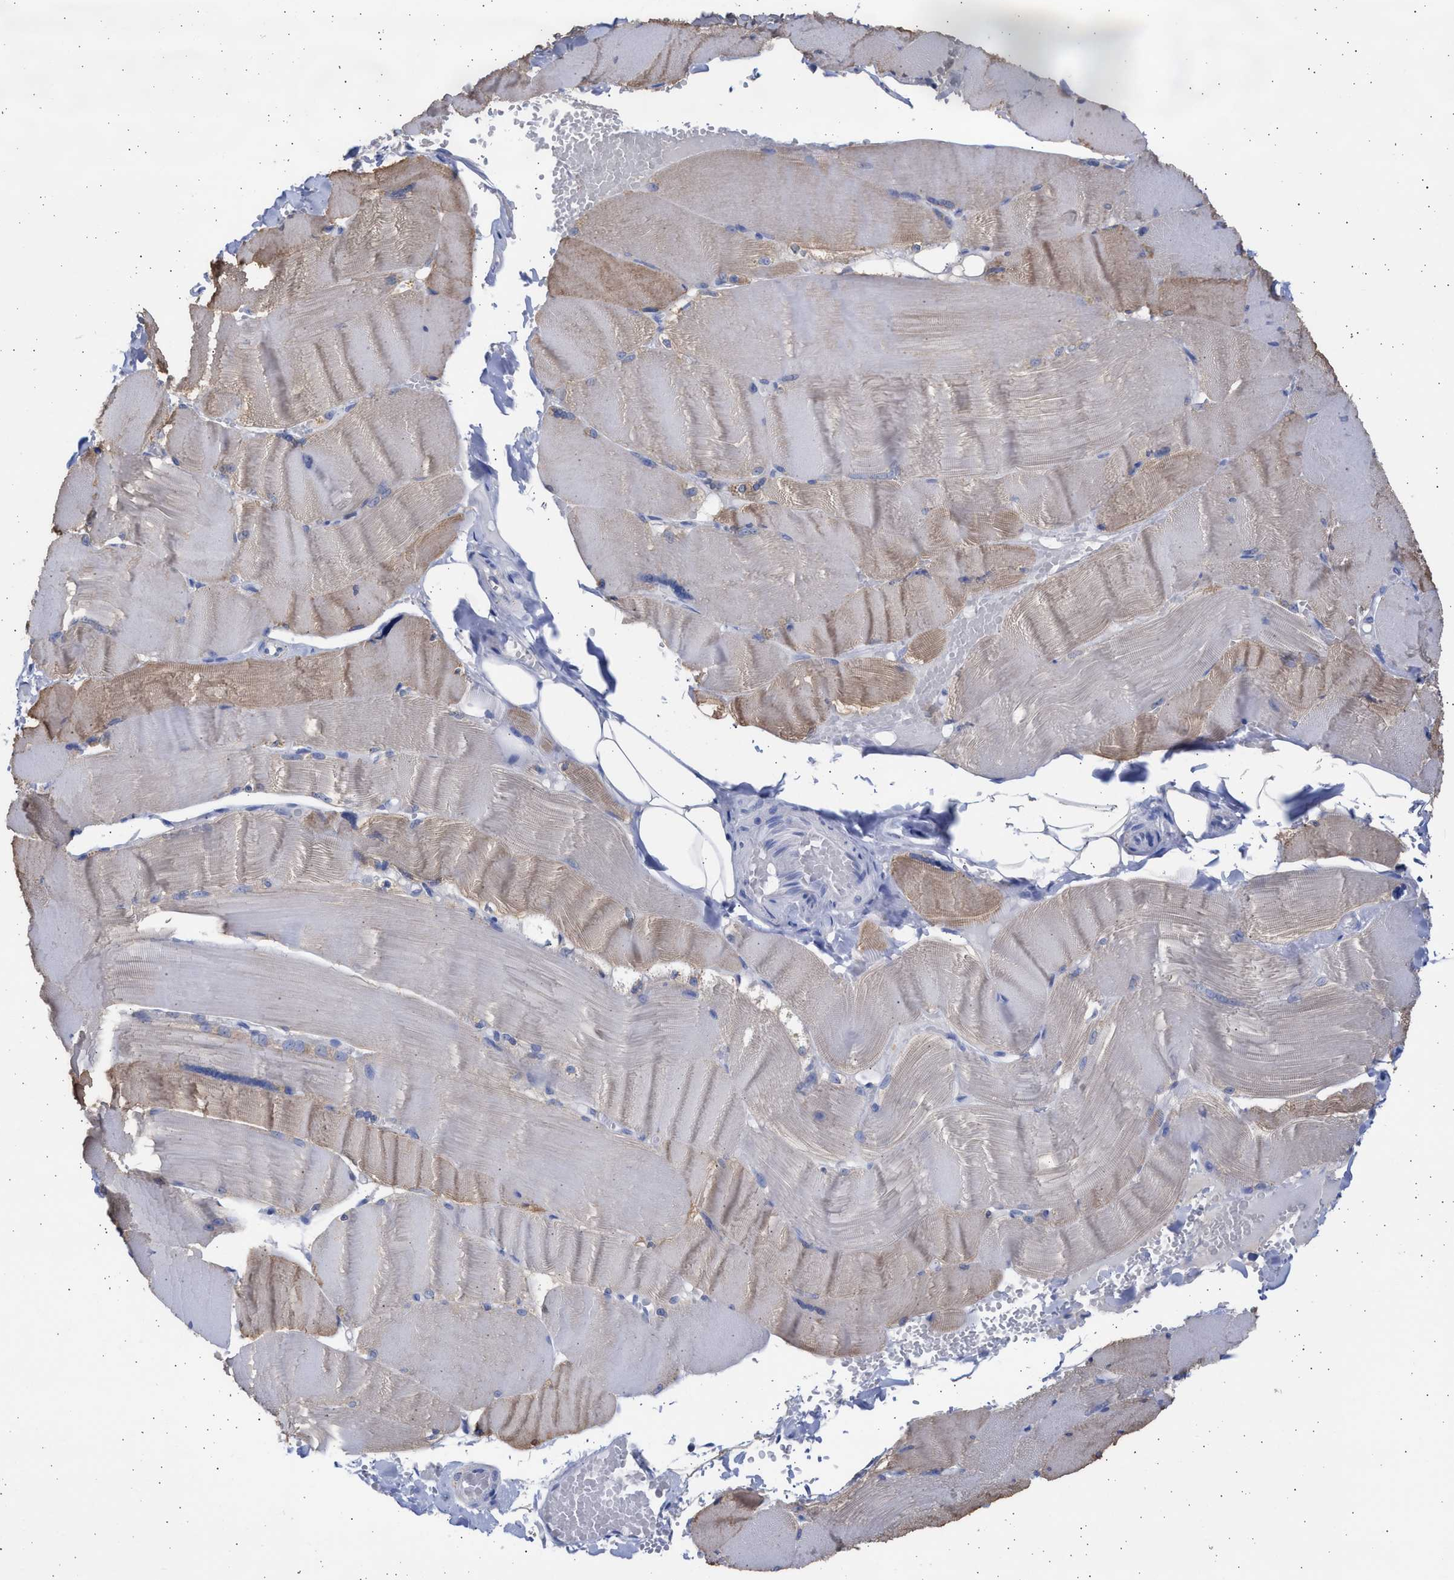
{"staining": {"intensity": "weak", "quantity": "25%-75%", "location": "cytoplasmic/membranous"}, "tissue": "skeletal muscle", "cell_type": "Myocytes", "image_type": "normal", "snomed": [{"axis": "morphology", "description": "Normal tissue, NOS"}, {"axis": "topography", "description": "Skin"}, {"axis": "topography", "description": "Skeletal muscle"}], "caption": "Weak cytoplasmic/membranous positivity is seen in approximately 25%-75% of myocytes in normal skeletal muscle. The protein of interest is shown in brown color, while the nuclei are stained blue.", "gene": "ALDOC", "patient": {"sex": "male", "age": 83}}